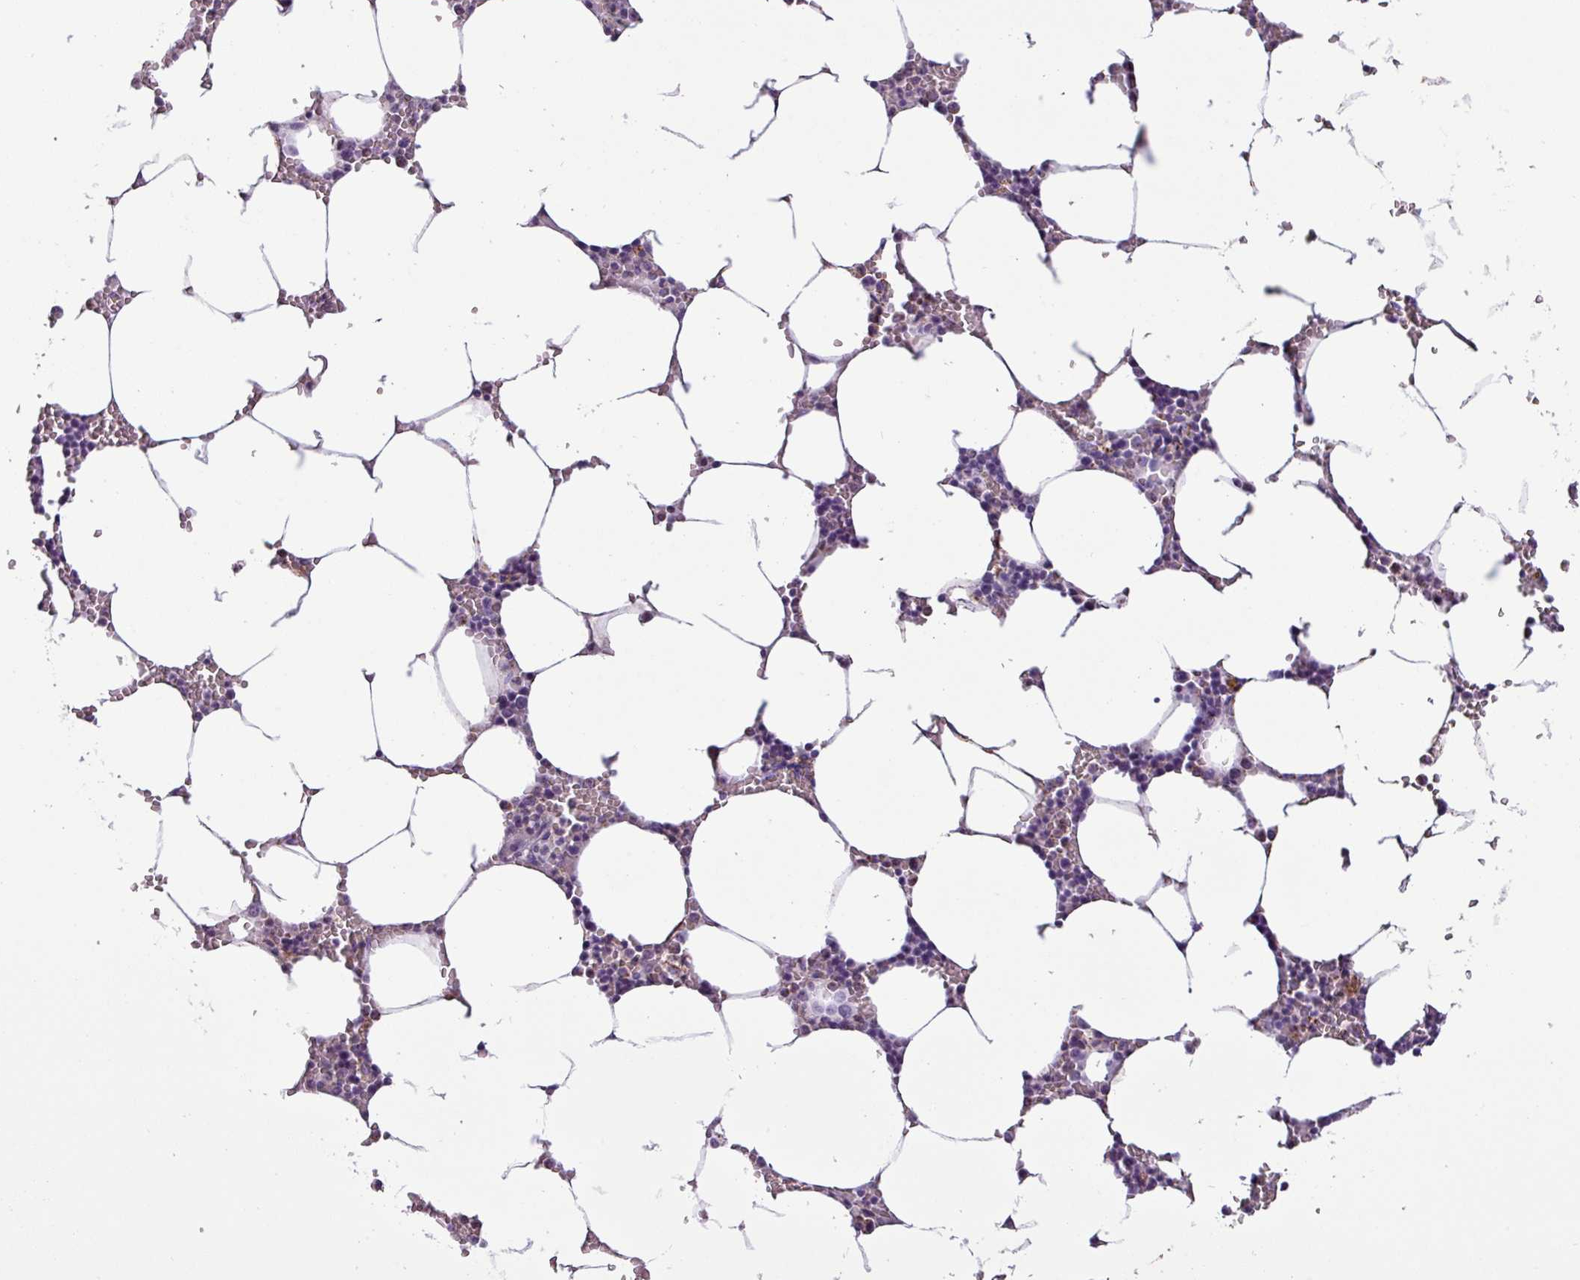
{"staining": {"intensity": "weak", "quantity": "25%-75%", "location": "cytoplasmic/membranous"}, "tissue": "bone marrow", "cell_type": "Hematopoietic cells", "image_type": "normal", "snomed": [{"axis": "morphology", "description": "Normal tissue, NOS"}, {"axis": "topography", "description": "Bone marrow"}], "caption": "Bone marrow was stained to show a protein in brown. There is low levels of weak cytoplasmic/membranous staining in about 25%-75% of hematopoietic cells. The staining was performed using DAB (3,3'-diaminobenzidine) to visualize the protein expression in brown, while the nuclei were stained in blue with hematoxylin (Magnification: 20x).", "gene": "ZNF667", "patient": {"sex": "male", "age": 70}}